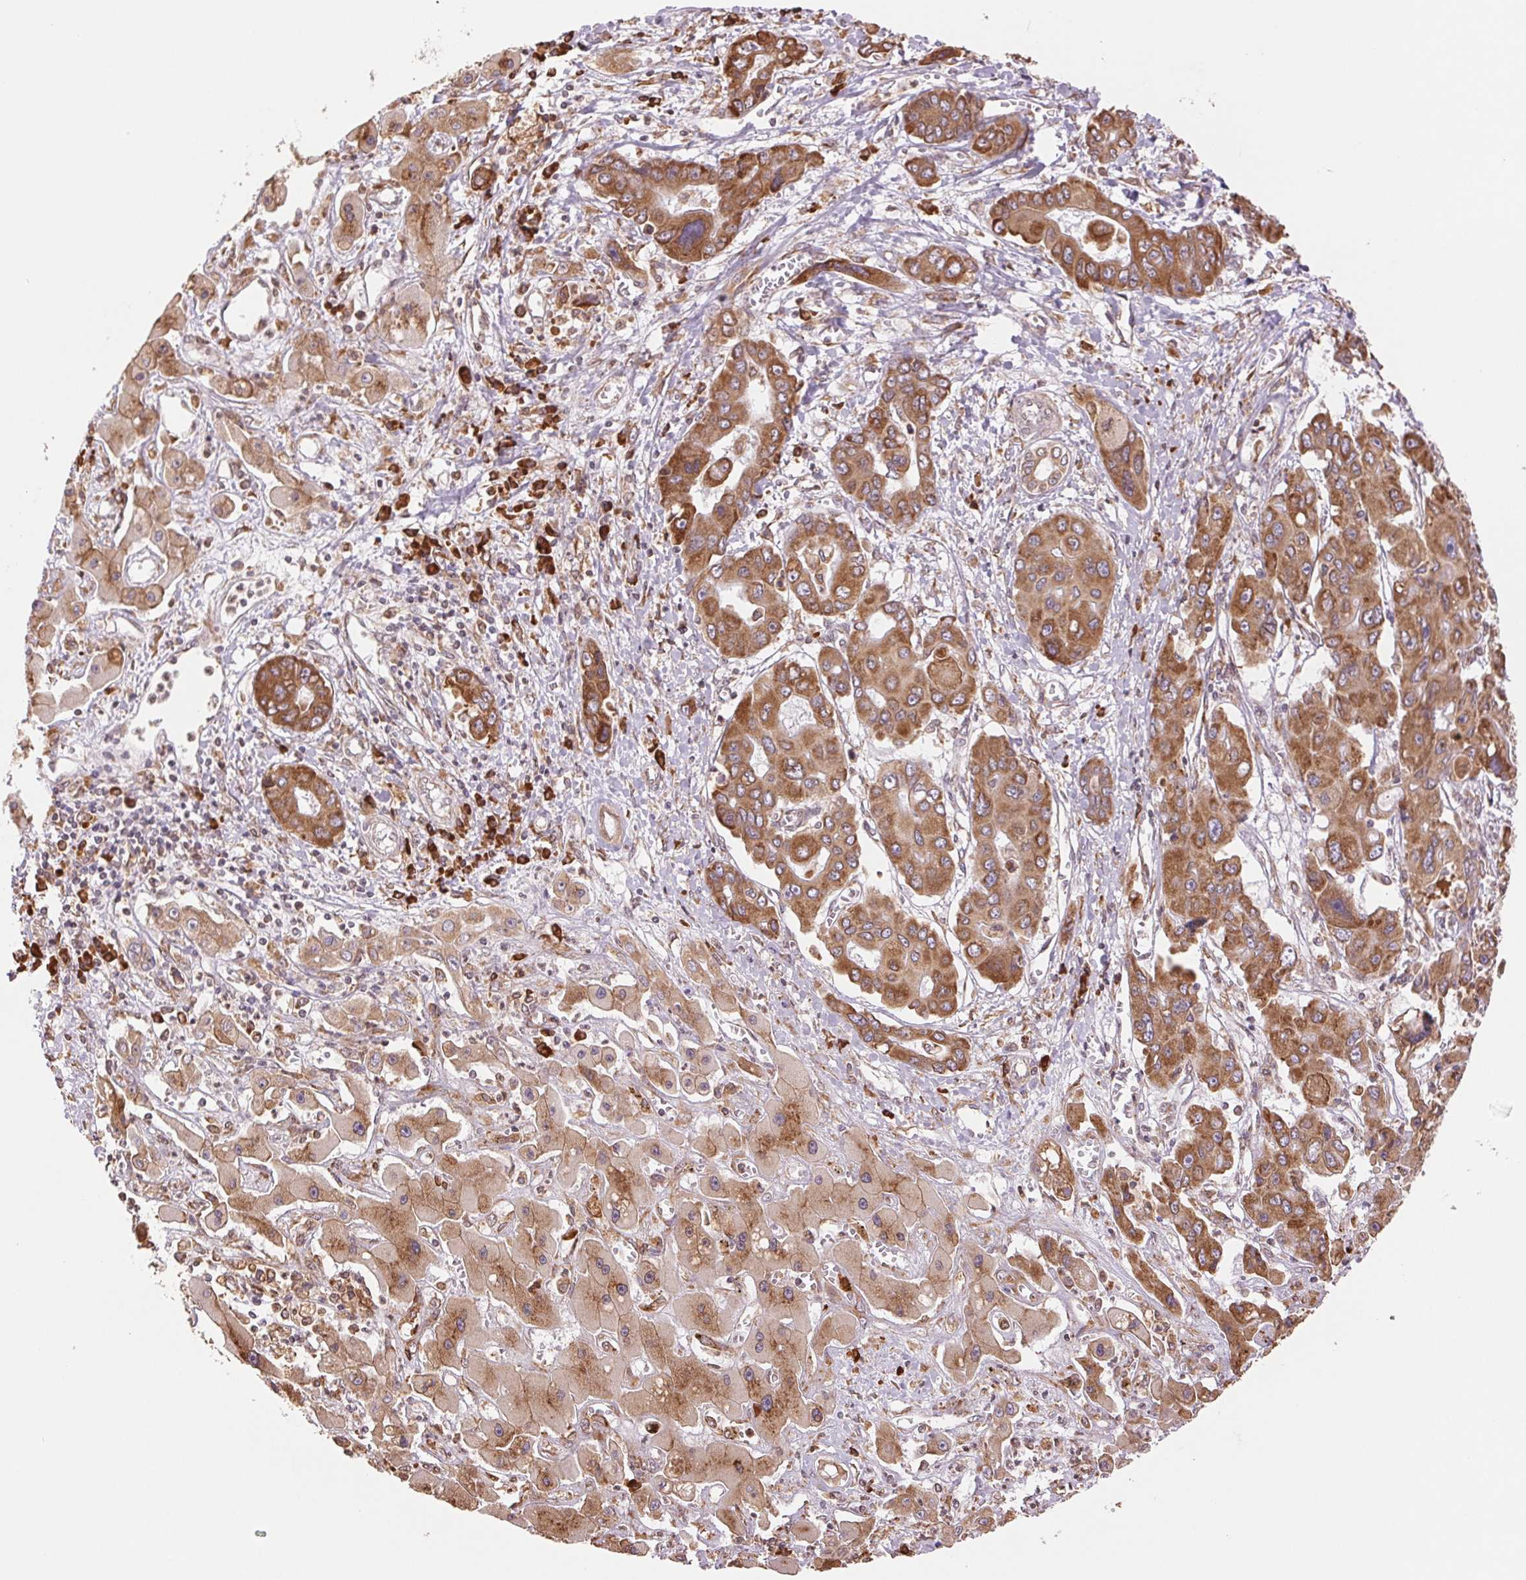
{"staining": {"intensity": "moderate", "quantity": ">75%", "location": "cytoplasmic/membranous"}, "tissue": "liver cancer", "cell_type": "Tumor cells", "image_type": "cancer", "snomed": [{"axis": "morphology", "description": "Cholangiocarcinoma"}, {"axis": "topography", "description": "Liver"}], "caption": "Liver cancer was stained to show a protein in brown. There is medium levels of moderate cytoplasmic/membranous positivity in approximately >75% of tumor cells. Using DAB (brown) and hematoxylin (blue) stains, captured at high magnification using brightfield microscopy.", "gene": "RPN1", "patient": {"sex": "male", "age": 67}}